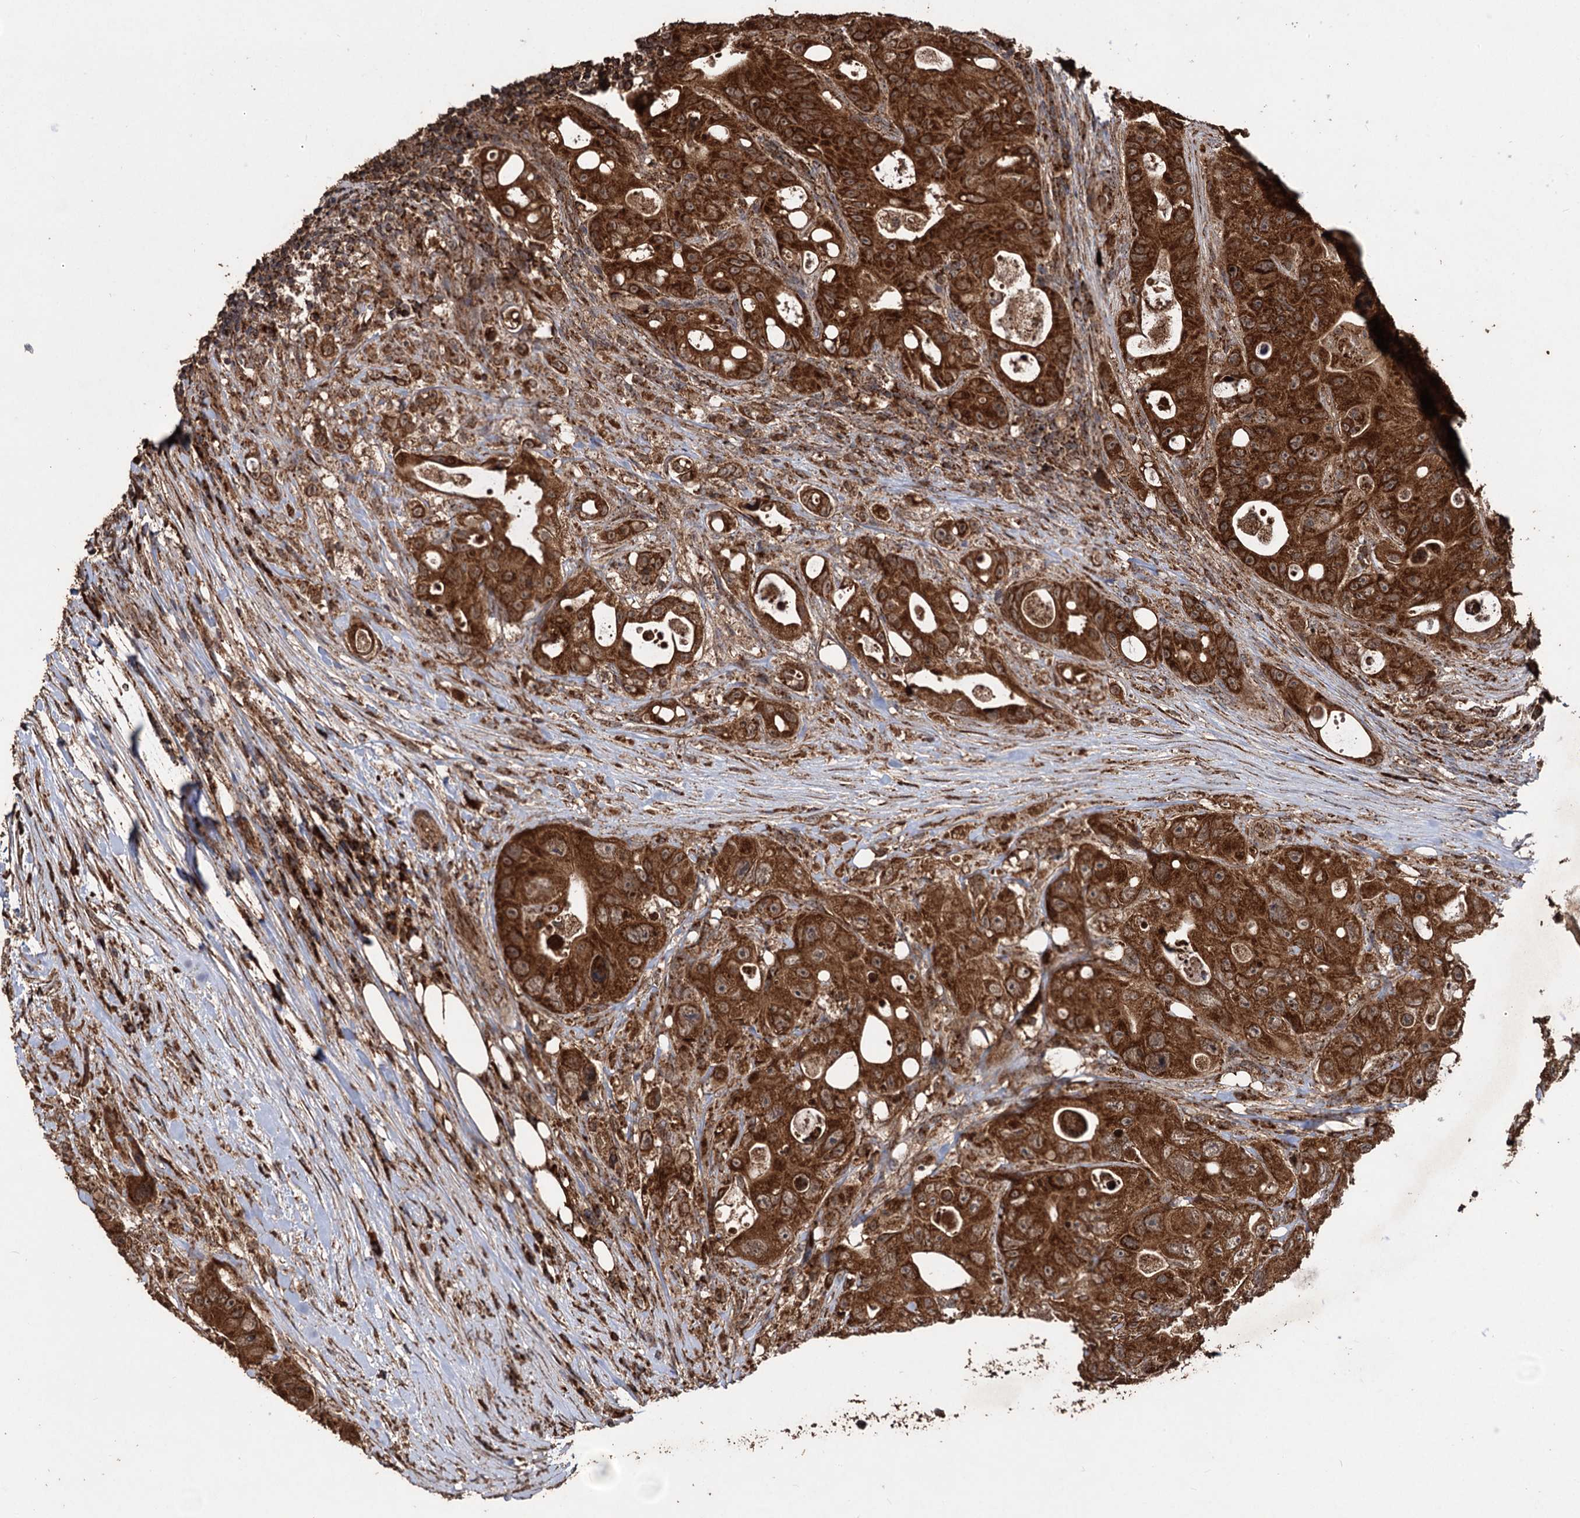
{"staining": {"intensity": "strong", "quantity": ">75%", "location": "cytoplasmic/membranous"}, "tissue": "colorectal cancer", "cell_type": "Tumor cells", "image_type": "cancer", "snomed": [{"axis": "morphology", "description": "Adenocarcinoma, NOS"}, {"axis": "topography", "description": "Colon"}], "caption": "A histopathology image showing strong cytoplasmic/membranous staining in about >75% of tumor cells in adenocarcinoma (colorectal), as visualized by brown immunohistochemical staining.", "gene": "IPO4", "patient": {"sex": "female", "age": 46}}